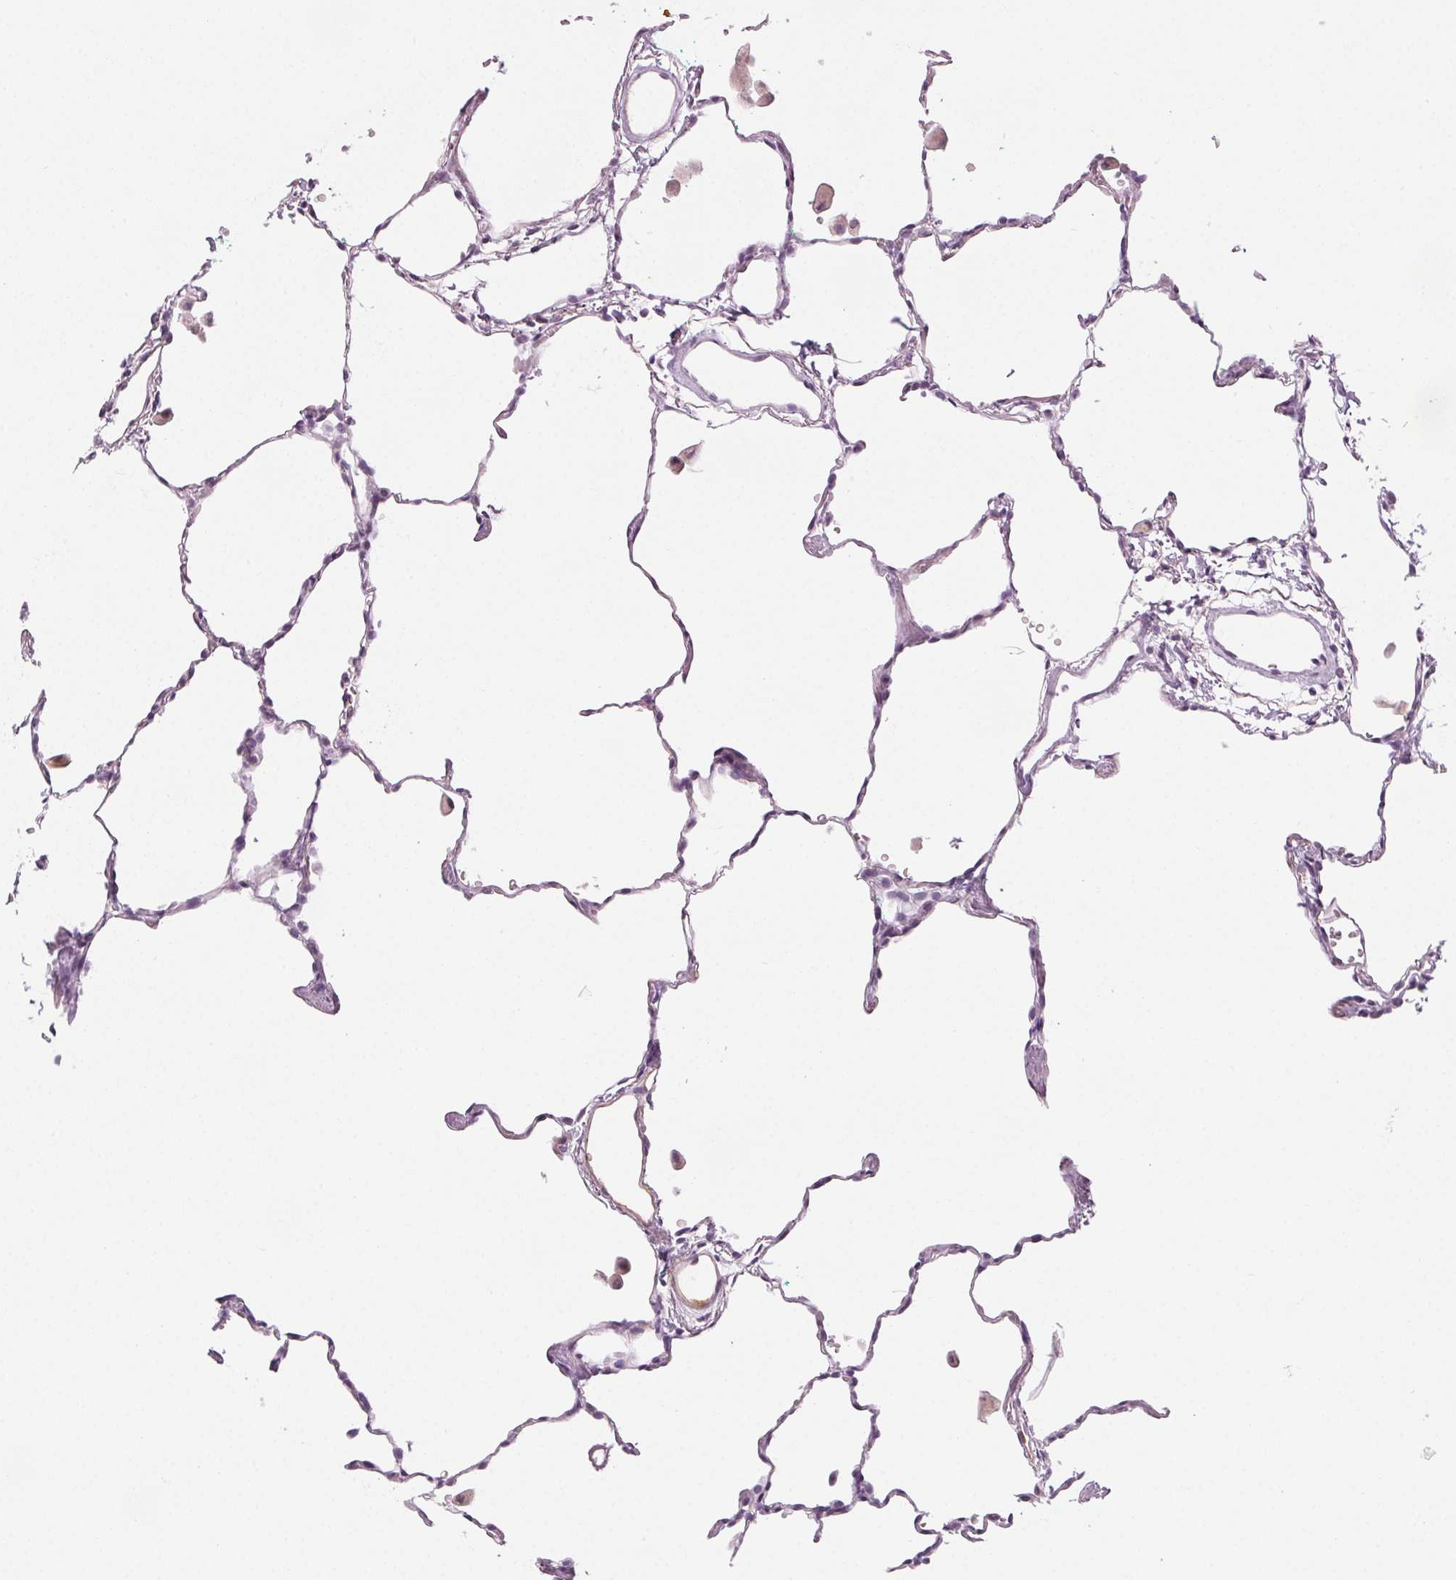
{"staining": {"intensity": "negative", "quantity": "none", "location": "none"}, "tissue": "lung", "cell_type": "Alveolar cells", "image_type": "normal", "snomed": [{"axis": "morphology", "description": "Normal tissue, NOS"}, {"axis": "topography", "description": "Lung"}], "caption": "This is an immunohistochemistry (IHC) image of unremarkable human lung. There is no staining in alveolar cells.", "gene": "AIF1L", "patient": {"sex": "female", "age": 47}}